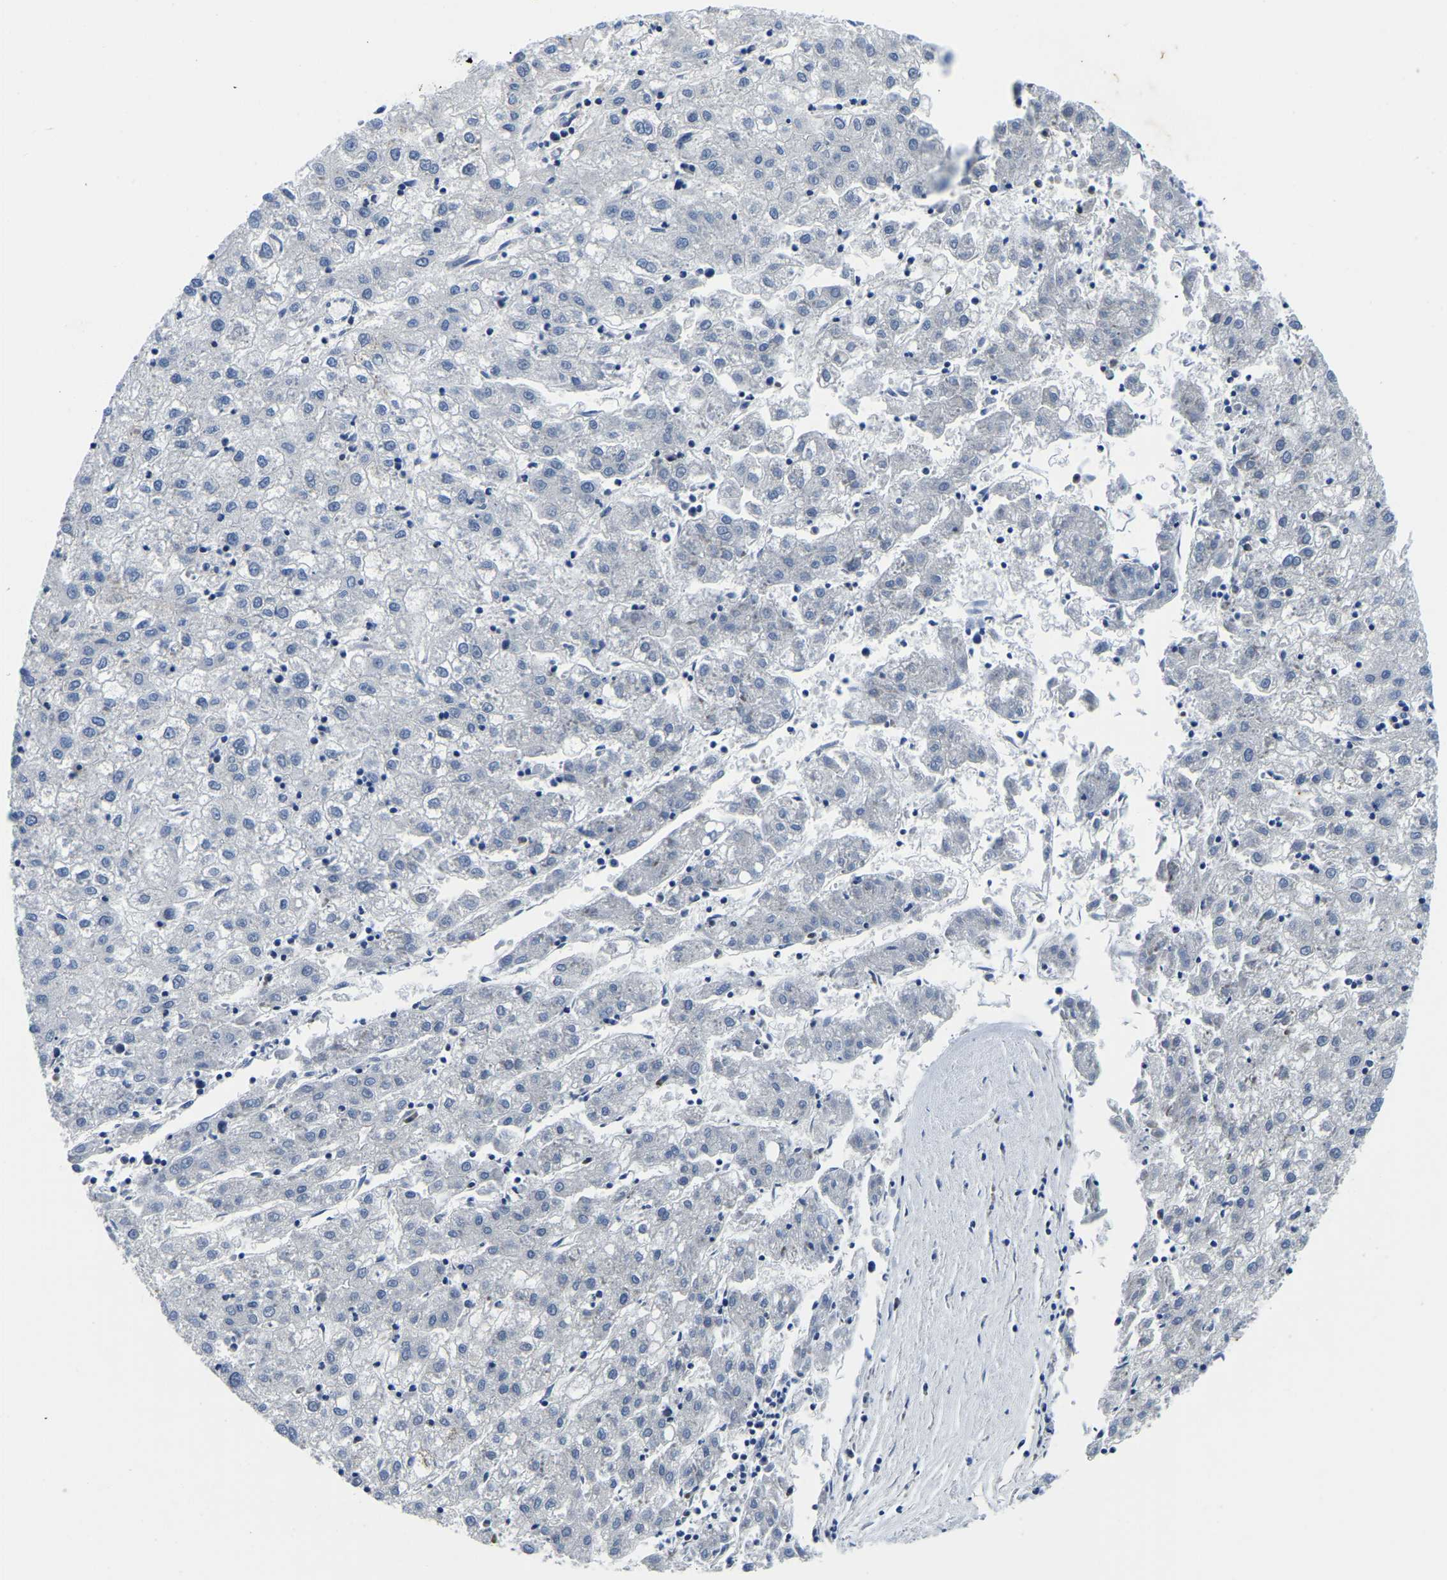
{"staining": {"intensity": "negative", "quantity": "none", "location": "none"}, "tissue": "liver cancer", "cell_type": "Tumor cells", "image_type": "cancer", "snomed": [{"axis": "morphology", "description": "Carcinoma, Hepatocellular, NOS"}, {"axis": "topography", "description": "Liver"}], "caption": "Human liver hepatocellular carcinoma stained for a protein using immunohistochemistry exhibits no staining in tumor cells.", "gene": "POLDIP3", "patient": {"sex": "male", "age": 72}}